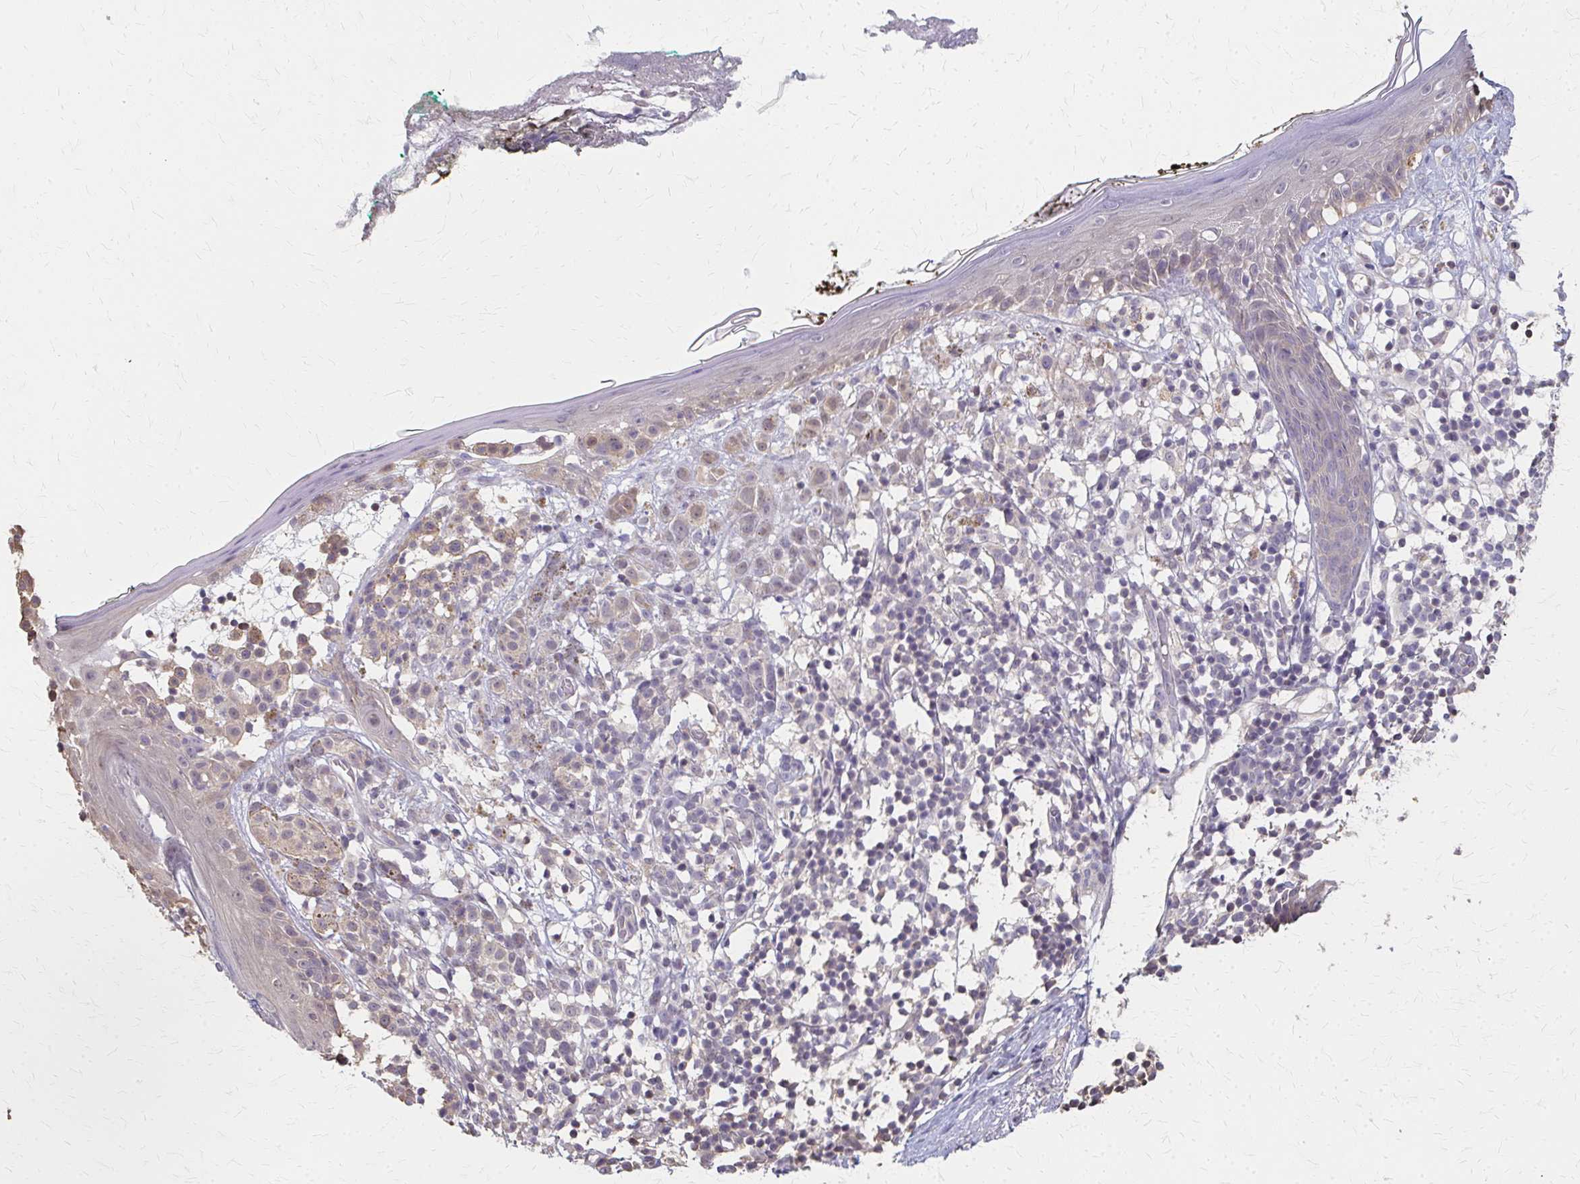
{"staining": {"intensity": "negative", "quantity": "none", "location": "none"}, "tissue": "skin", "cell_type": "Fibroblasts", "image_type": "normal", "snomed": [{"axis": "morphology", "description": "Normal tissue, NOS"}, {"axis": "topography", "description": "Skin"}], "caption": "Protein analysis of benign skin displays no significant expression in fibroblasts. The staining was performed using DAB to visualize the protein expression in brown, while the nuclei were stained in blue with hematoxylin (Magnification: 20x).", "gene": "RABGAP1L", "patient": {"sex": "female", "age": 34}}